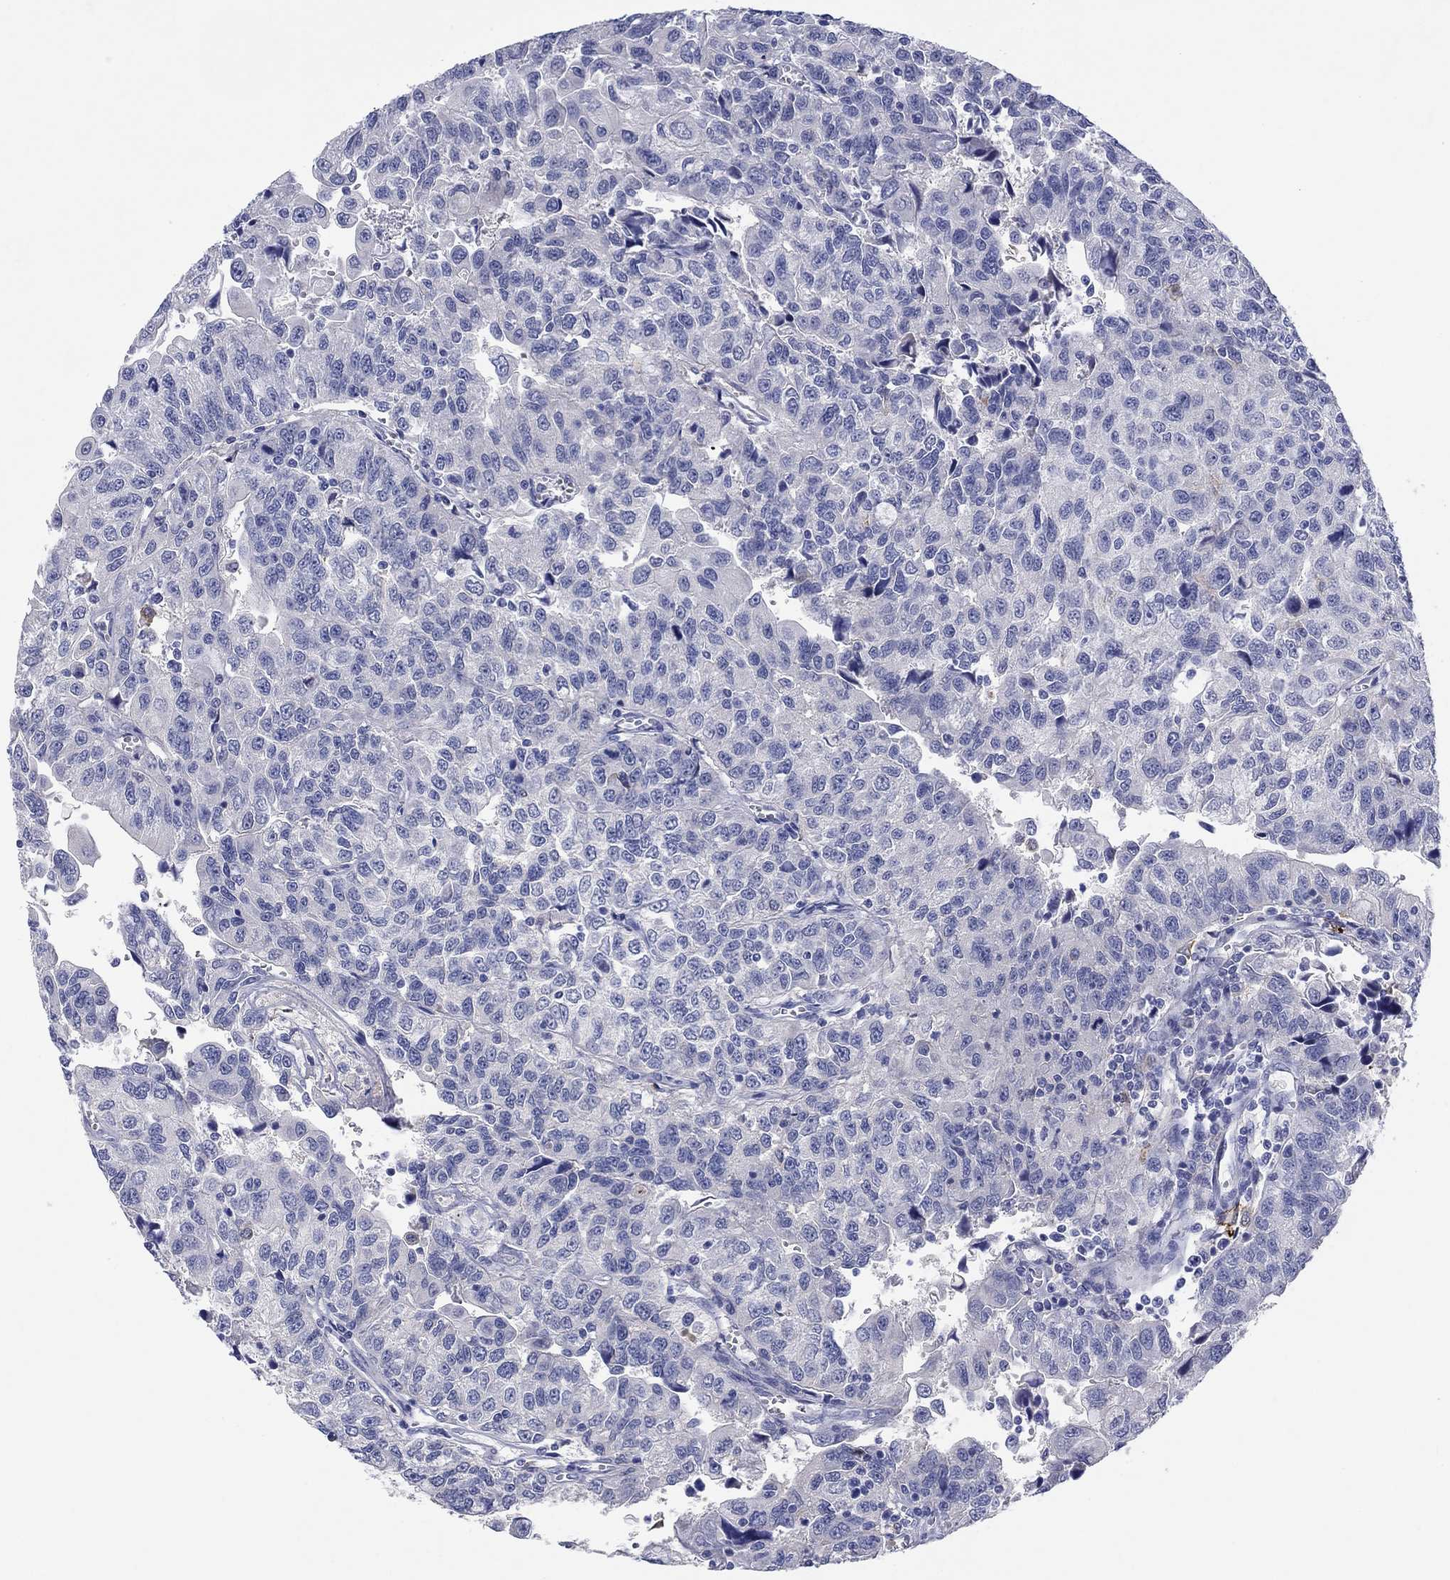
{"staining": {"intensity": "weak", "quantity": "25%-75%", "location": "cytoplasmic/membranous"}, "tissue": "urothelial cancer", "cell_type": "Tumor cells", "image_type": "cancer", "snomed": [{"axis": "morphology", "description": "Urothelial carcinoma, NOS"}, {"axis": "morphology", "description": "Urothelial carcinoma, High grade"}, {"axis": "topography", "description": "Urinary bladder"}], "caption": "A high-resolution micrograph shows immunohistochemistry staining of urothelial cancer, which exhibits weak cytoplasmic/membranous staining in about 25%-75% of tumor cells.", "gene": "HDC", "patient": {"sex": "female", "age": 73}}